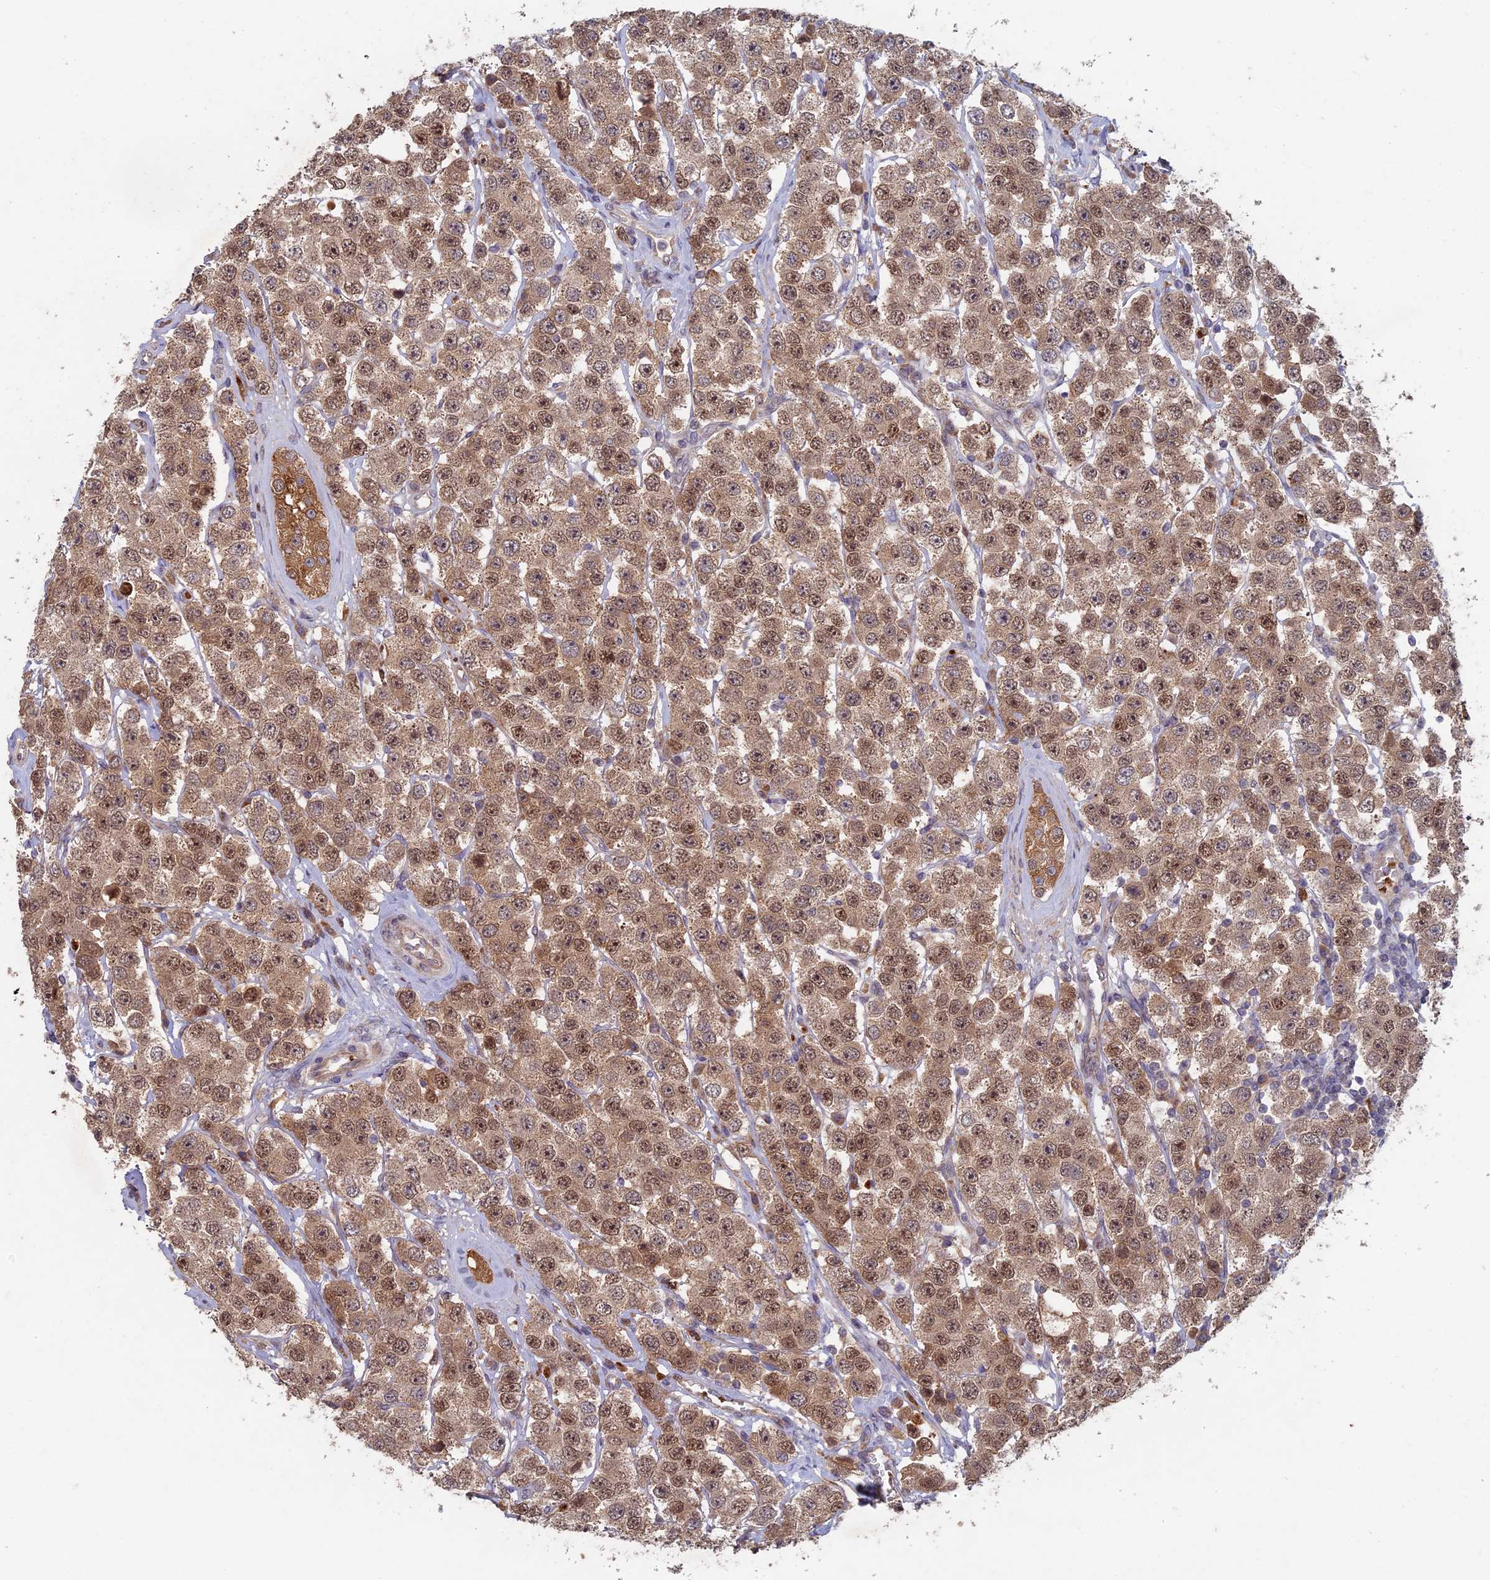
{"staining": {"intensity": "moderate", "quantity": ">75%", "location": "cytoplasmic/membranous,nuclear"}, "tissue": "testis cancer", "cell_type": "Tumor cells", "image_type": "cancer", "snomed": [{"axis": "morphology", "description": "Seminoma, NOS"}, {"axis": "topography", "description": "Testis"}], "caption": "The photomicrograph exhibits a brown stain indicating the presence of a protein in the cytoplasmic/membranous and nuclear of tumor cells in testis cancer (seminoma). Nuclei are stained in blue.", "gene": "RCCD1", "patient": {"sex": "male", "age": 28}}